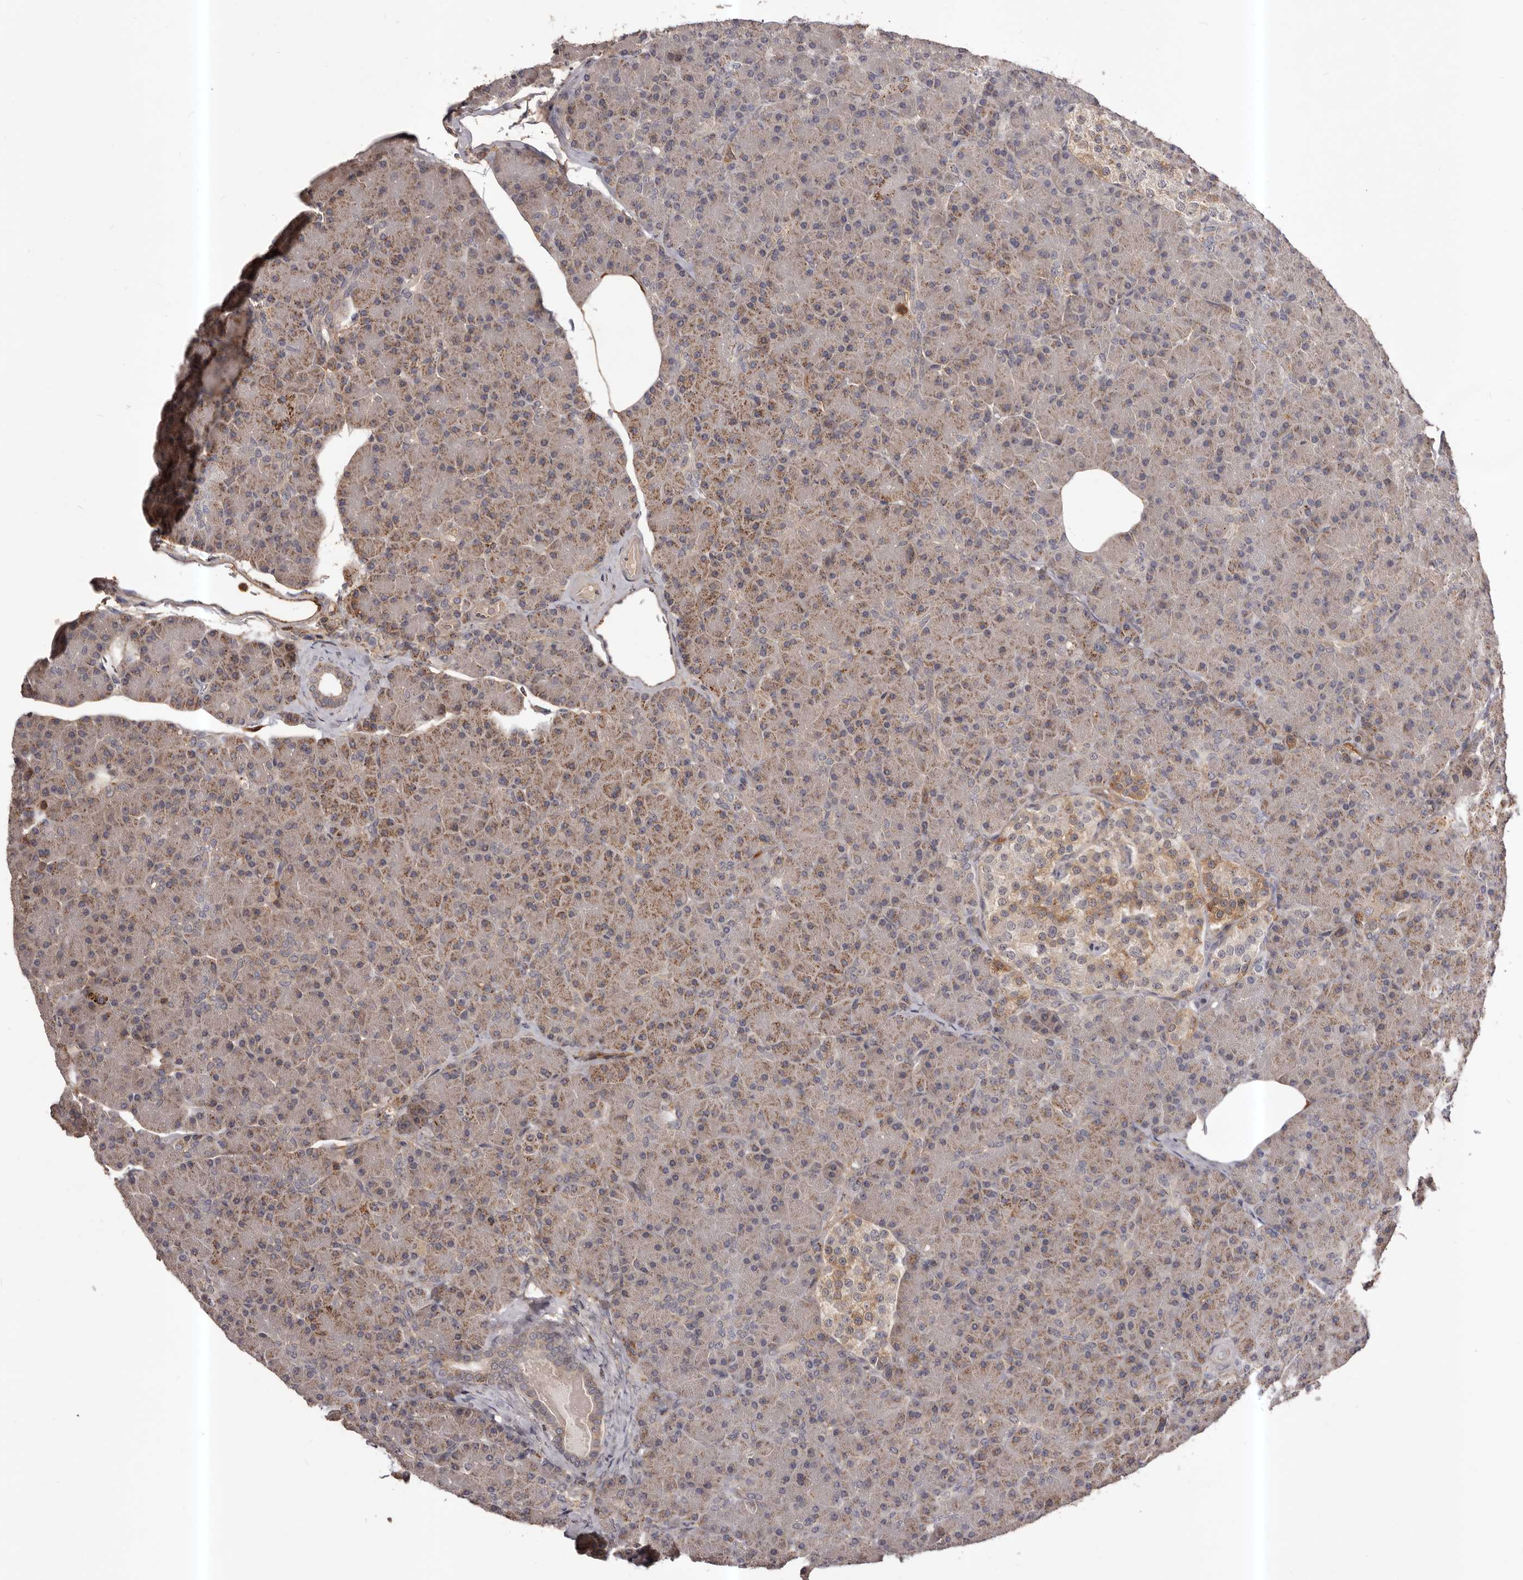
{"staining": {"intensity": "moderate", "quantity": "25%-75%", "location": "cytoplasmic/membranous"}, "tissue": "pancreas", "cell_type": "Exocrine glandular cells", "image_type": "normal", "snomed": [{"axis": "morphology", "description": "Normal tissue, NOS"}, {"axis": "topography", "description": "Pancreas"}], "caption": "An immunohistochemistry (IHC) image of benign tissue is shown. Protein staining in brown shows moderate cytoplasmic/membranous positivity in pancreas within exocrine glandular cells.", "gene": "GLIPR2", "patient": {"sex": "female", "age": 43}}